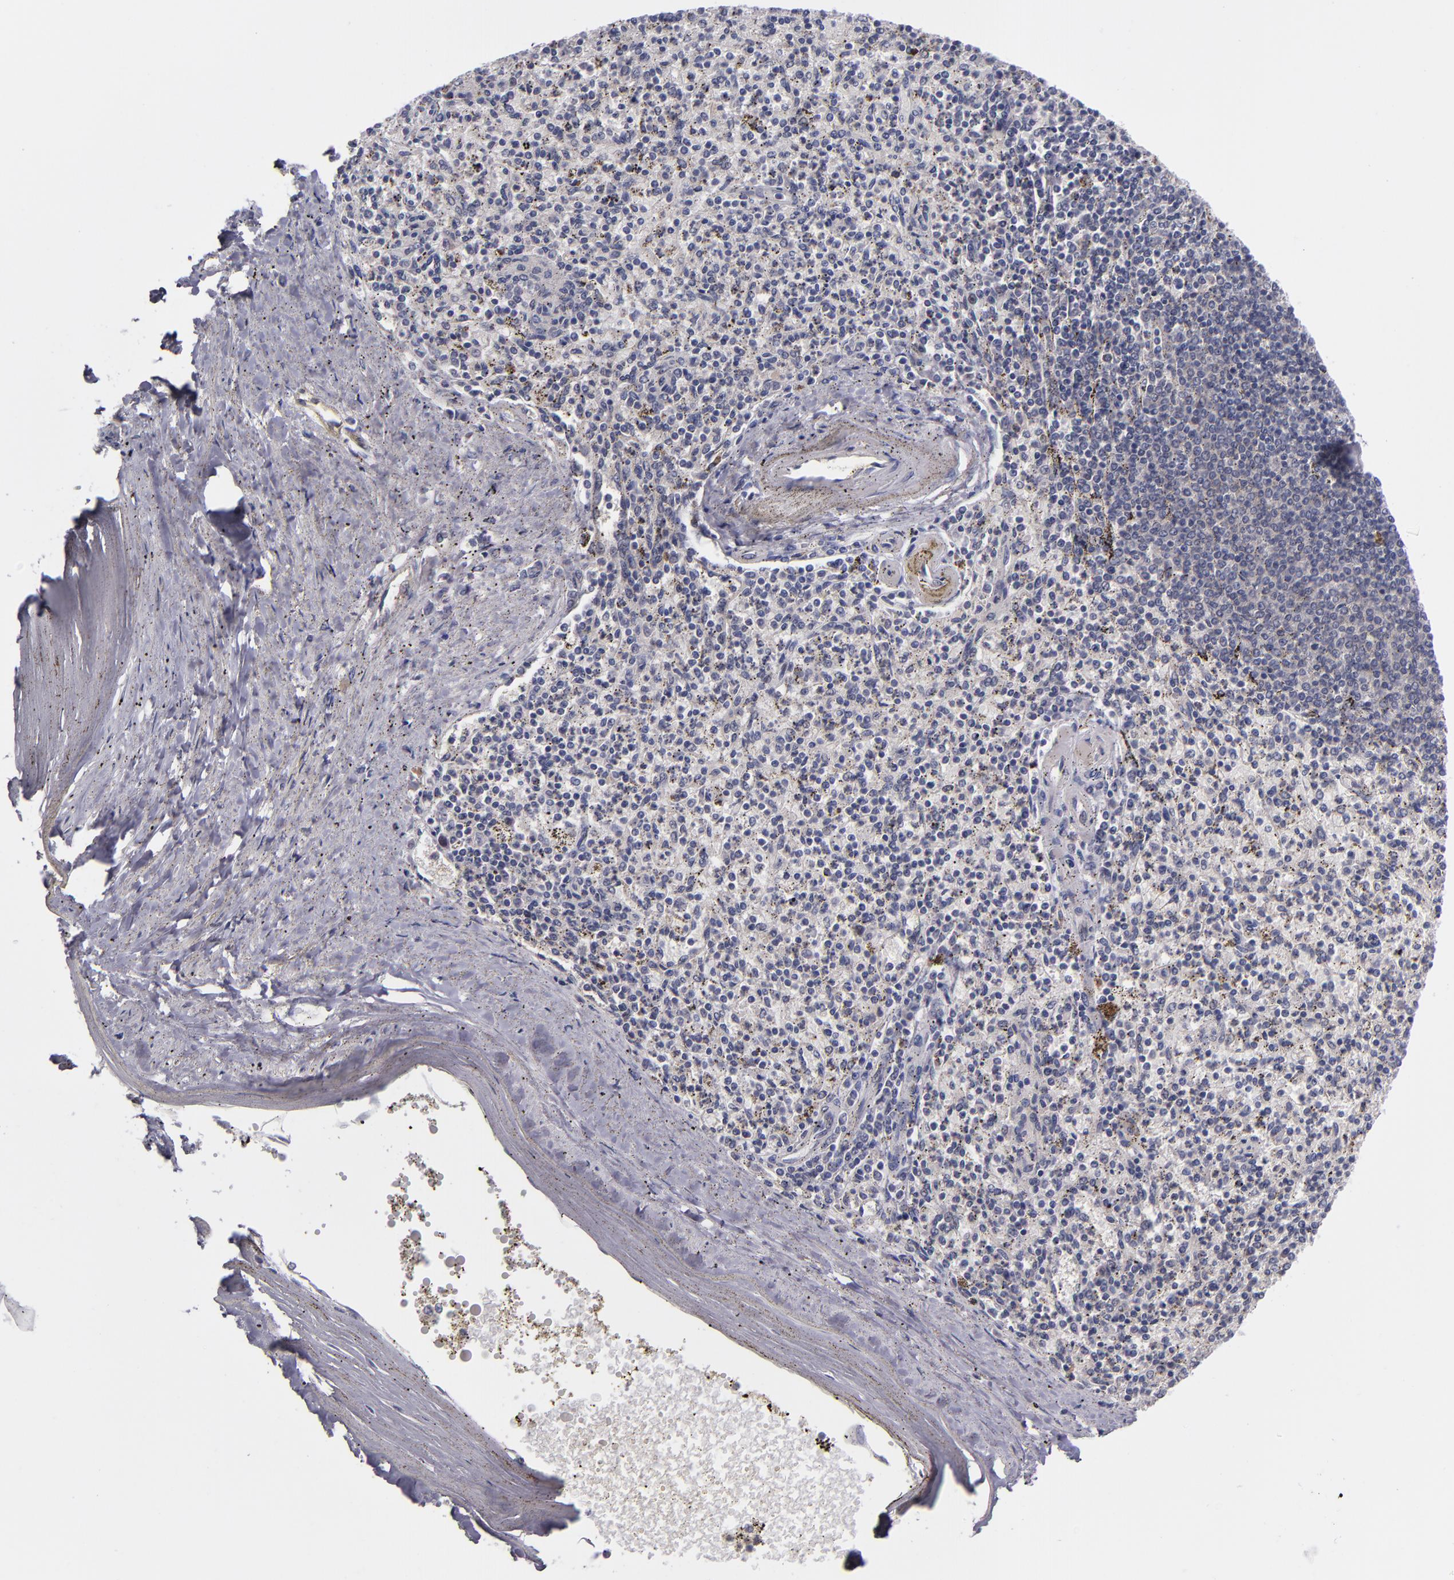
{"staining": {"intensity": "negative", "quantity": "none", "location": "none"}, "tissue": "spleen", "cell_type": "Cells in red pulp", "image_type": "normal", "snomed": [{"axis": "morphology", "description": "Normal tissue, NOS"}, {"axis": "topography", "description": "Spleen"}], "caption": "This is an immunohistochemistry (IHC) micrograph of normal spleen. There is no expression in cells in red pulp.", "gene": "CDC7", "patient": {"sex": "male", "age": 72}}